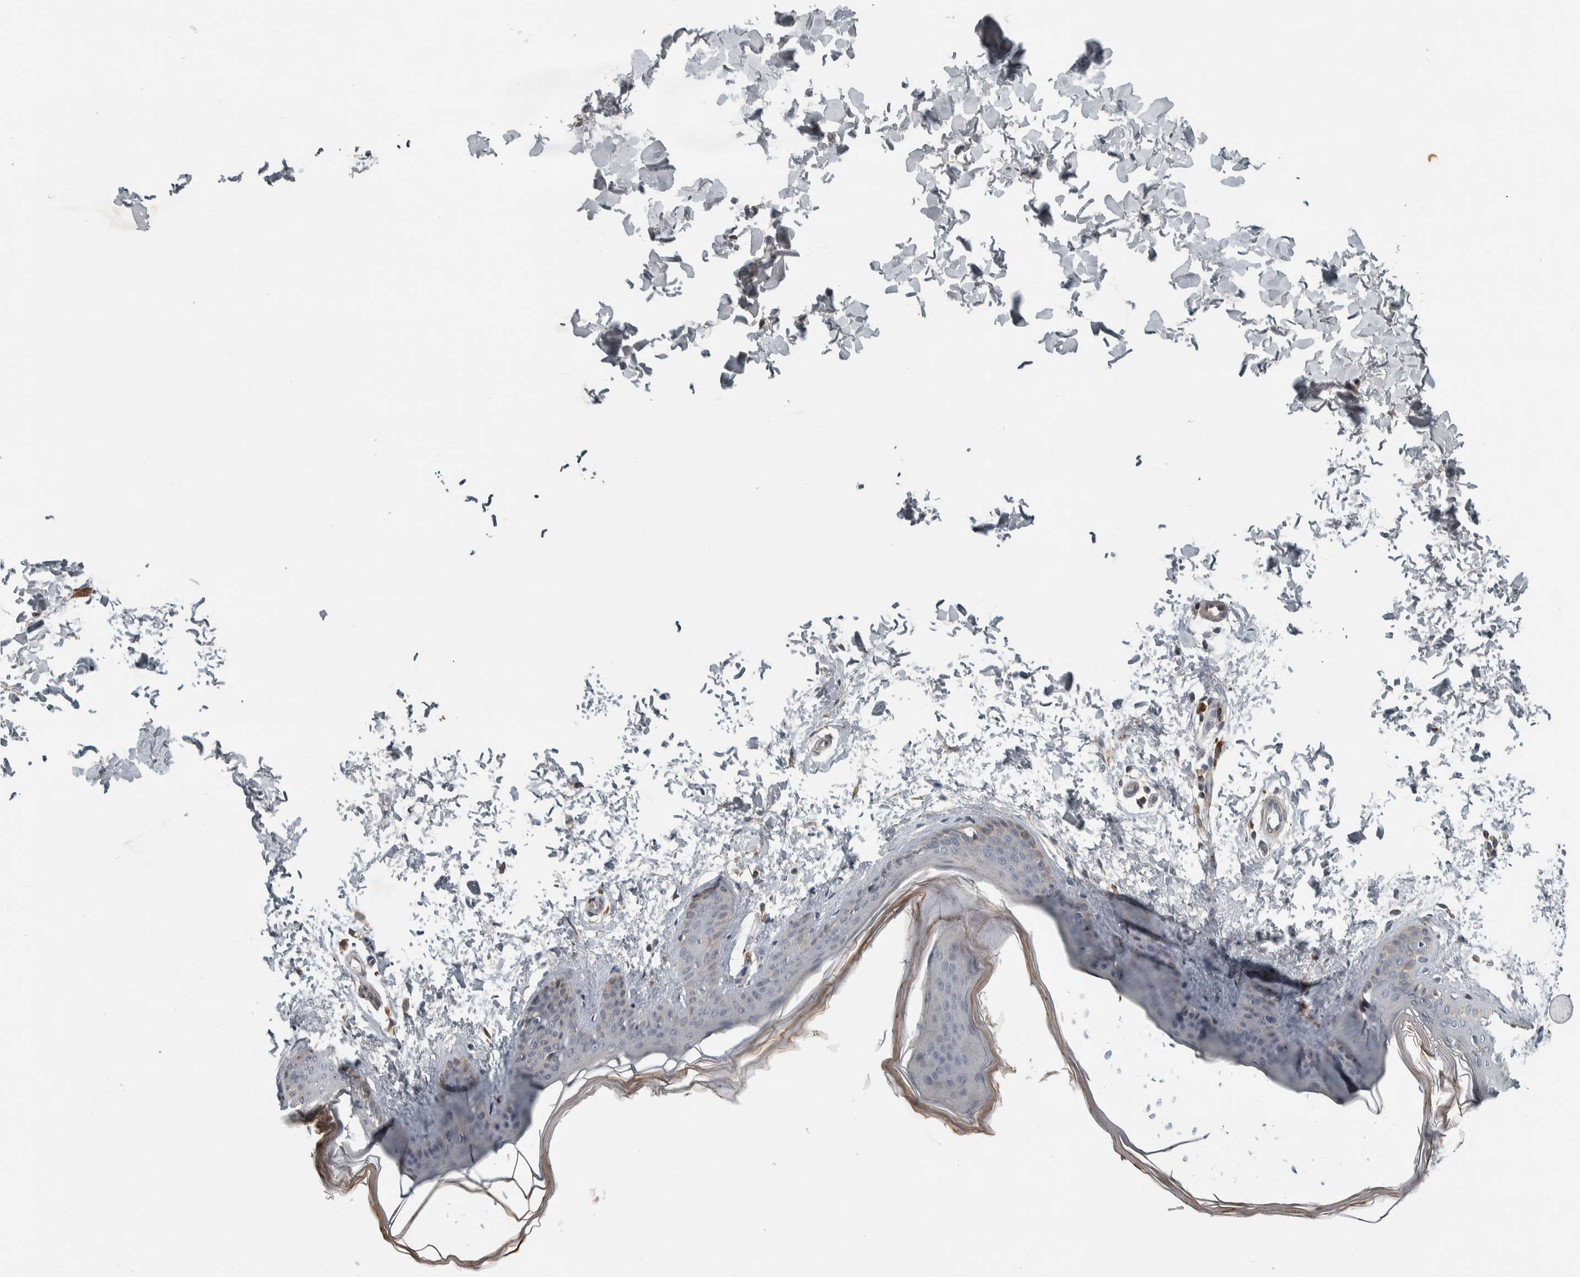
{"staining": {"intensity": "negative", "quantity": "none", "location": "none"}, "tissue": "skin", "cell_type": "Fibroblasts", "image_type": "normal", "snomed": [{"axis": "morphology", "description": "Normal tissue, NOS"}, {"axis": "topography", "description": "Skin"}], "caption": "Skin stained for a protein using immunohistochemistry (IHC) shows no expression fibroblasts.", "gene": "LBHD1", "patient": {"sex": "female", "age": 17}}